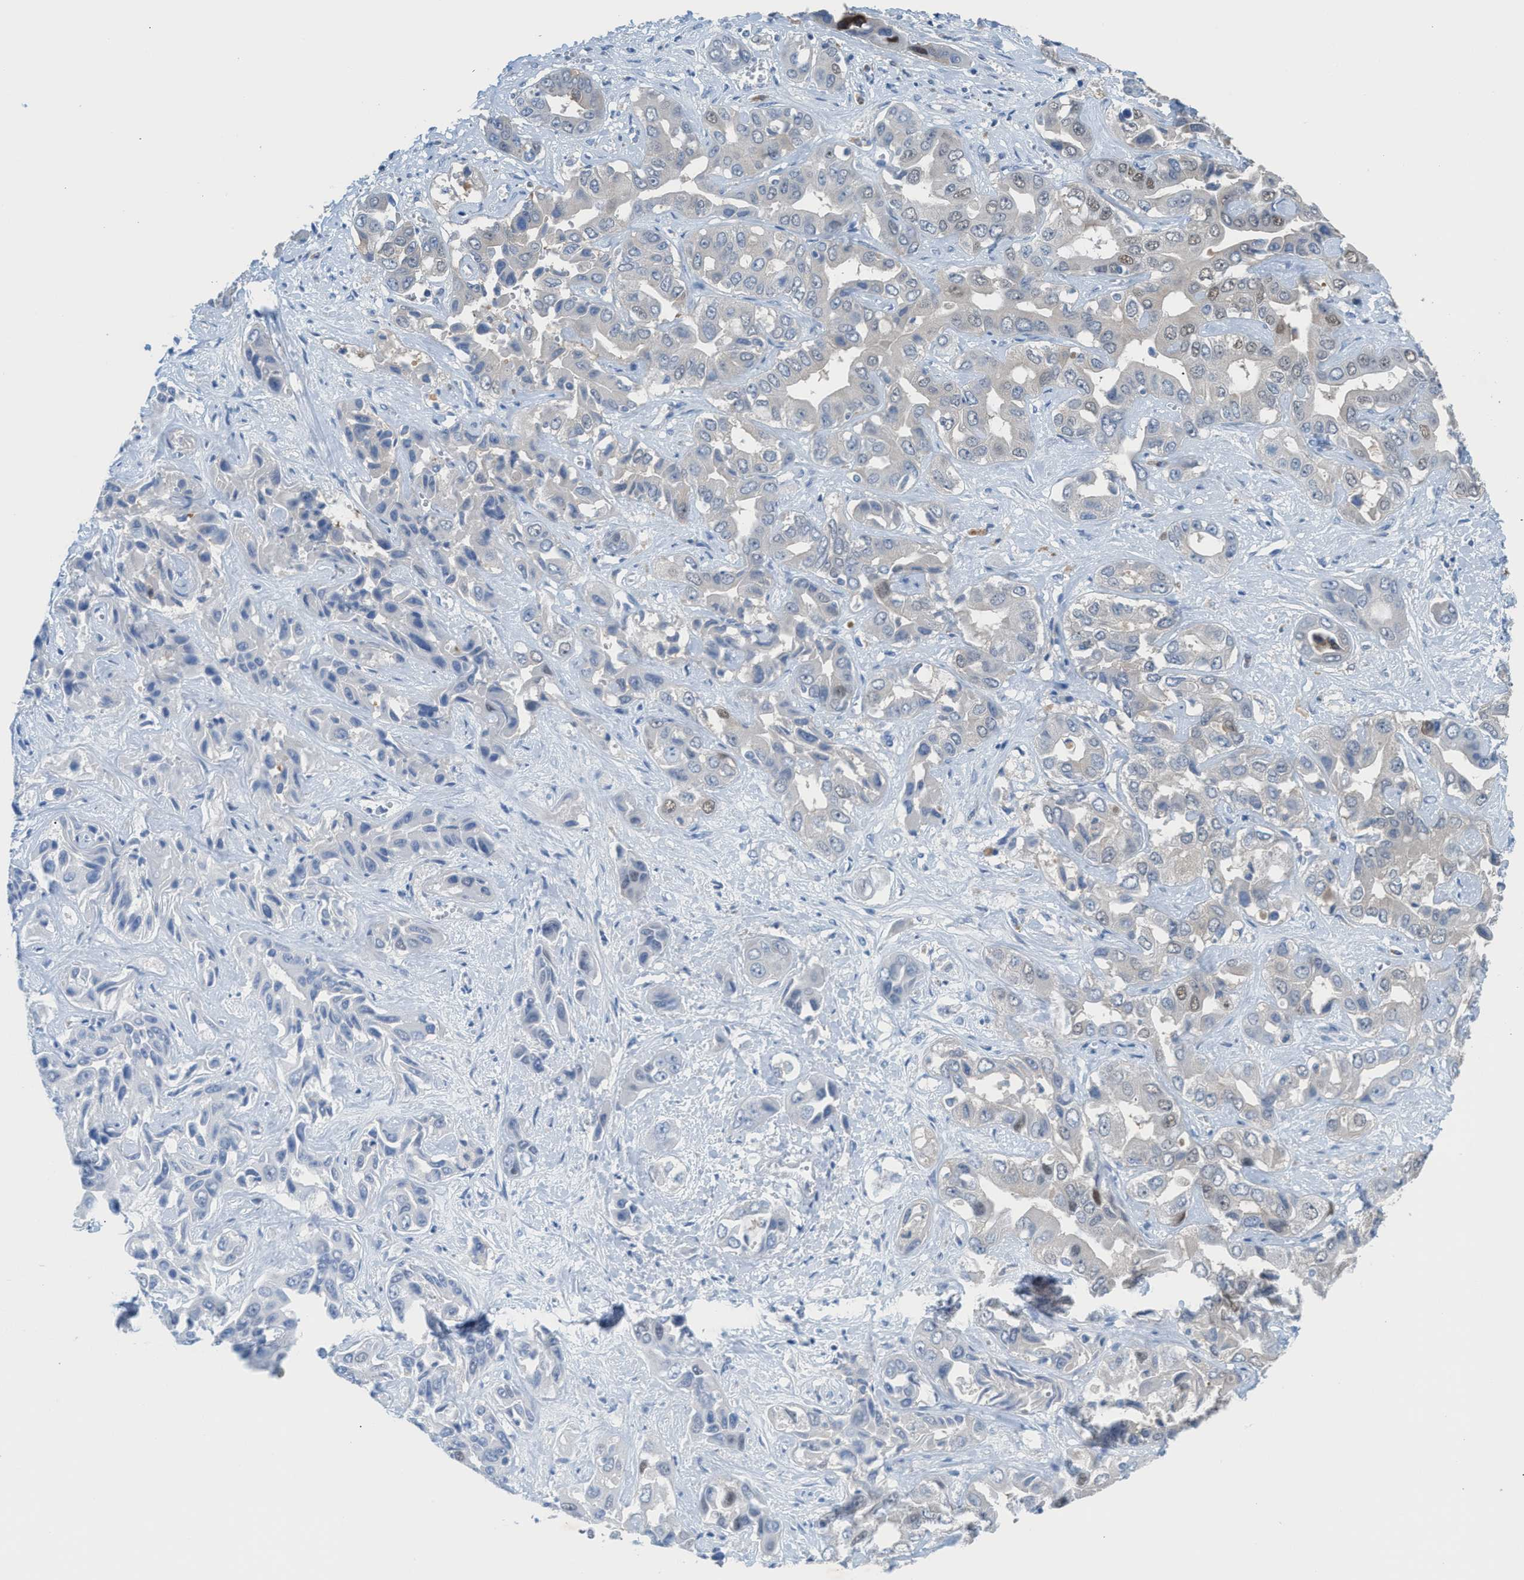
{"staining": {"intensity": "moderate", "quantity": "<25%", "location": "nuclear"}, "tissue": "liver cancer", "cell_type": "Tumor cells", "image_type": "cancer", "snomed": [{"axis": "morphology", "description": "Cholangiocarcinoma"}, {"axis": "topography", "description": "Liver"}], "caption": "Immunohistochemical staining of human cholangiocarcinoma (liver) exhibits low levels of moderate nuclear expression in about <25% of tumor cells.", "gene": "PPM1D", "patient": {"sex": "female", "age": 52}}